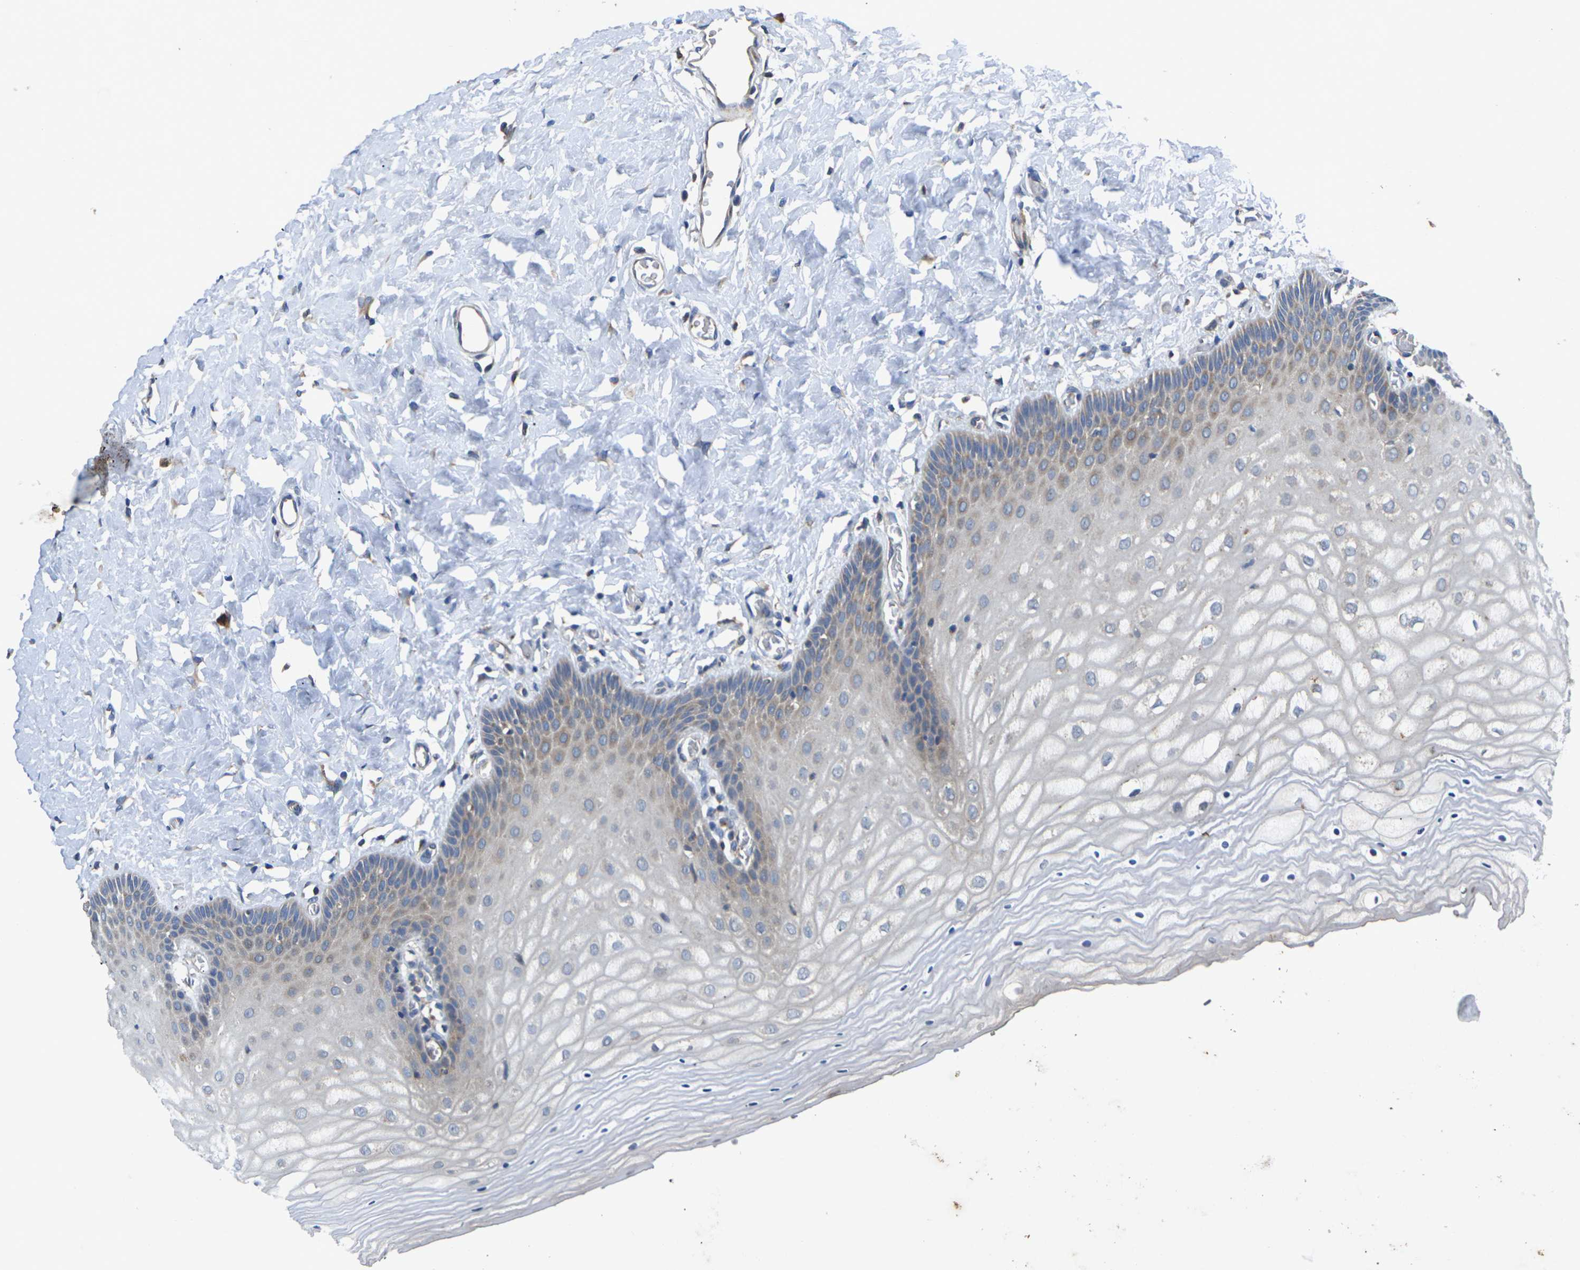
{"staining": {"intensity": "negative", "quantity": "none", "location": "none"}, "tissue": "cervix", "cell_type": "Glandular cells", "image_type": "normal", "snomed": [{"axis": "morphology", "description": "Normal tissue, NOS"}, {"axis": "topography", "description": "Cervix"}], "caption": "IHC histopathology image of benign cervix stained for a protein (brown), which demonstrates no staining in glandular cells.", "gene": "KIF1B", "patient": {"sex": "female", "age": 55}}